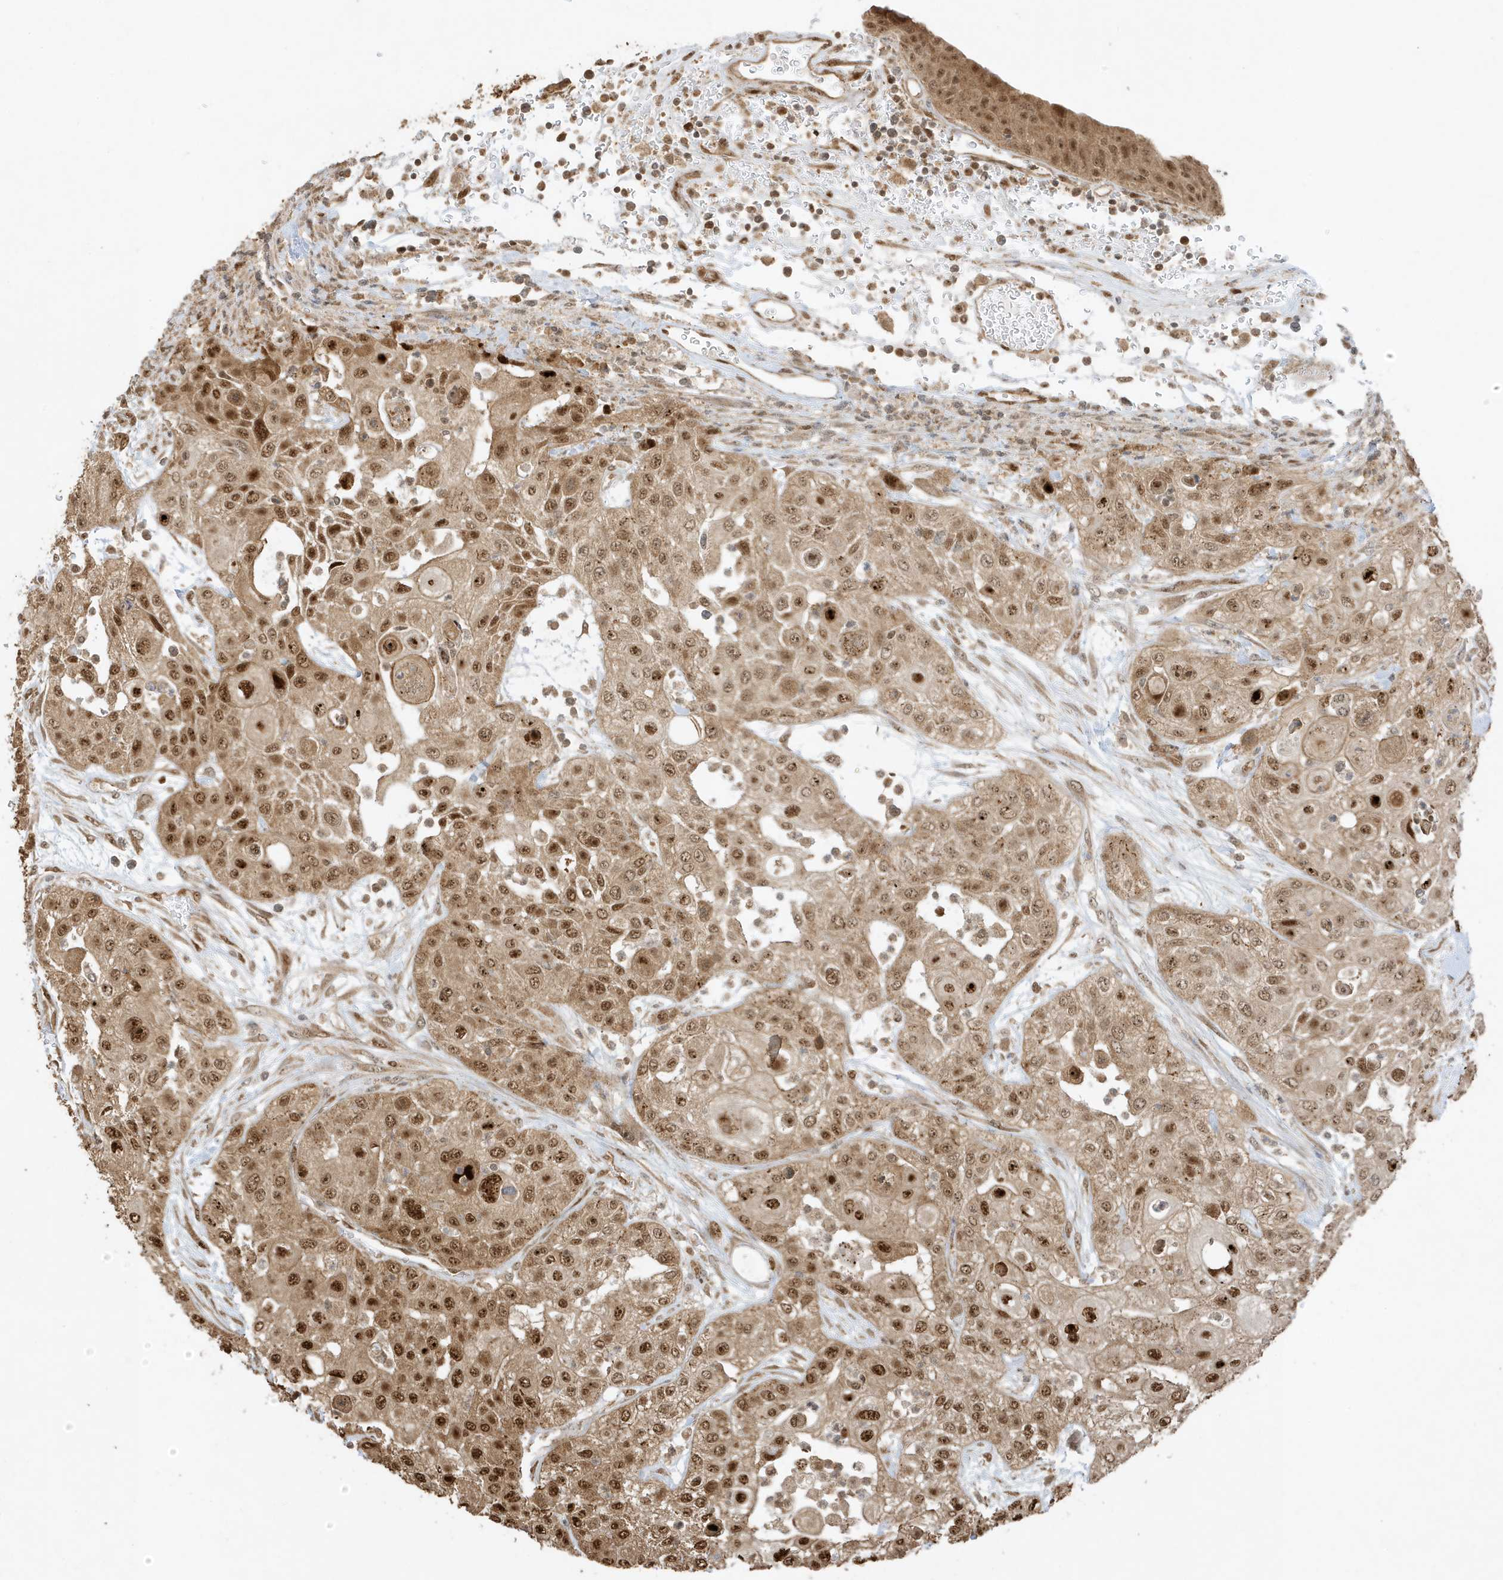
{"staining": {"intensity": "moderate", "quantity": ">75%", "location": "cytoplasmic/membranous,nuclear"}, "tissue": "urothelial cancer", "cell_type": "Tumor cells", "image_type": "cancer", "snomed": [{"axis": "morphology", "description": "Urothelial carcinoma, High grade"}, {"axis": "topography", "description": "Urinary bladder"}], "caption": "This photomicrograph demonstrates immunohistochemistry (IHC) staining of high-grade urothelial carcinoma, with medium moderate cytoplasmic/membranous and nuclear positivity in approximately >75% of tumor cells.", "gene": "ZBTB41", "patient": {"sex": "female", "age": 79}}